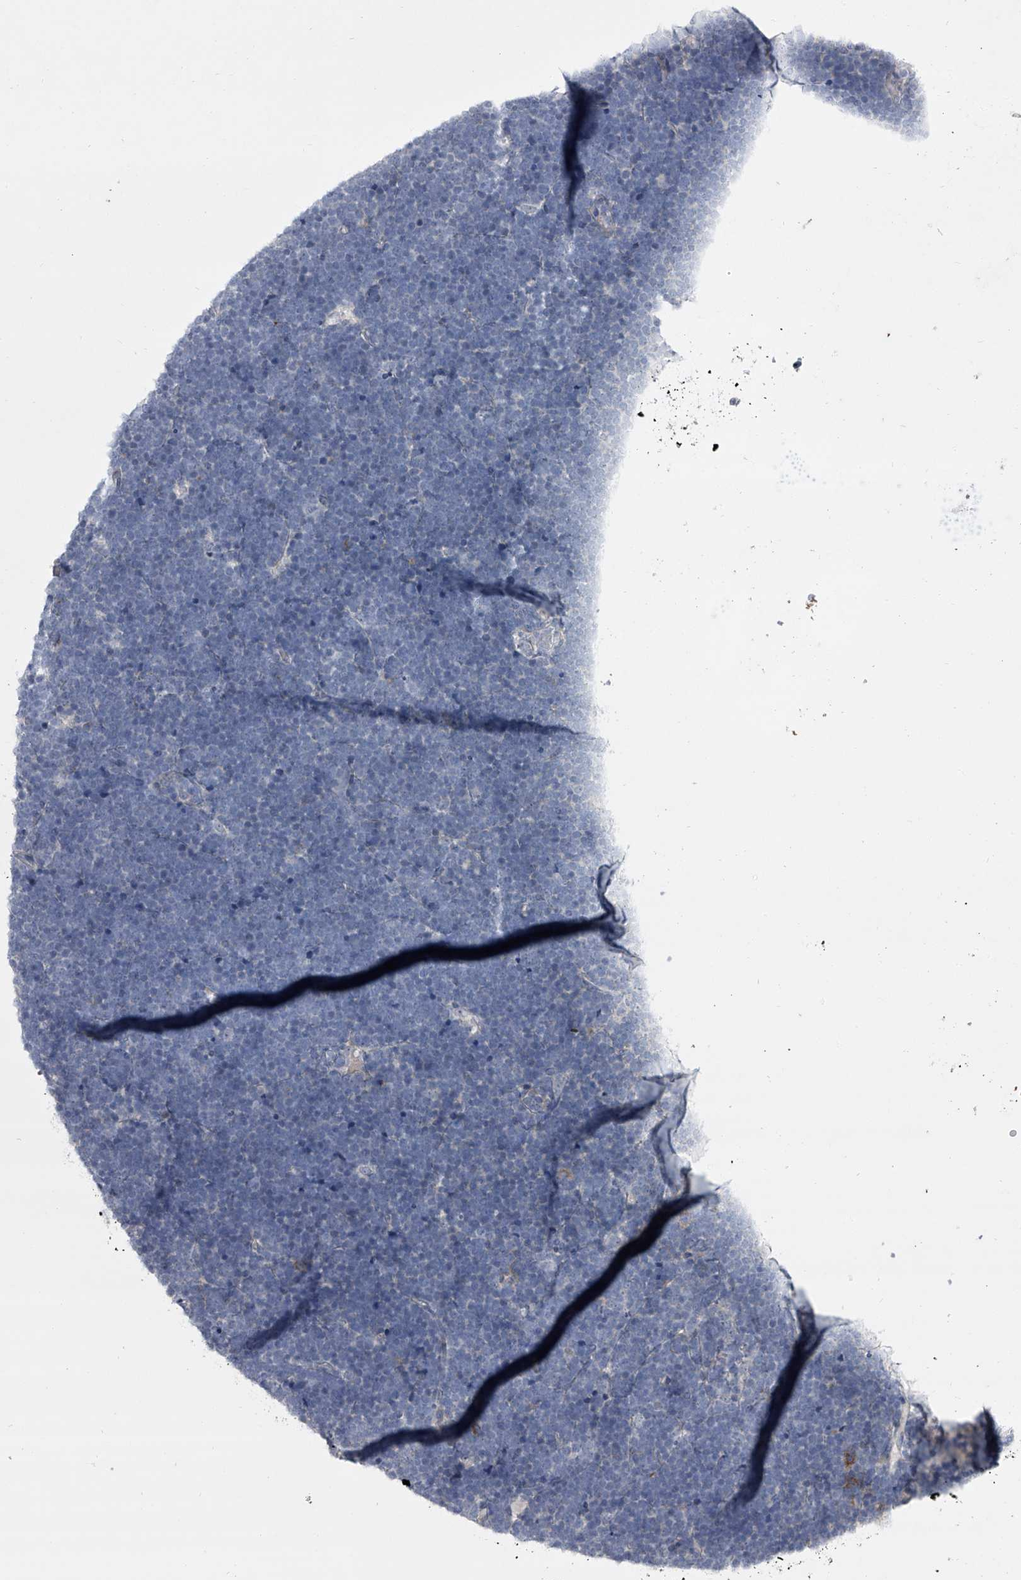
{"staining": {"intensity": "negative", "quantity": "none", "location": "none"}, "tissue": "lymphoma", "cell_type": "Tumor cells", "image_type": "cancer", "snomed": [{"axis": "morphology", "description": "Malignant lymphoma, non-Hodgkin's type, High grade"}, {"axis": "topography", "description": "Lymph node"}], "caption": "Tumor cells show no significant staining in malignant lymphoma, non-Hodgkin's type (high-grade). The staining is performed using DAB brown chromogen with nuclei counter-stained in using hematoxylin.", "gene": "HEATR6", "patient": {"sex": "male", "age": 13}}